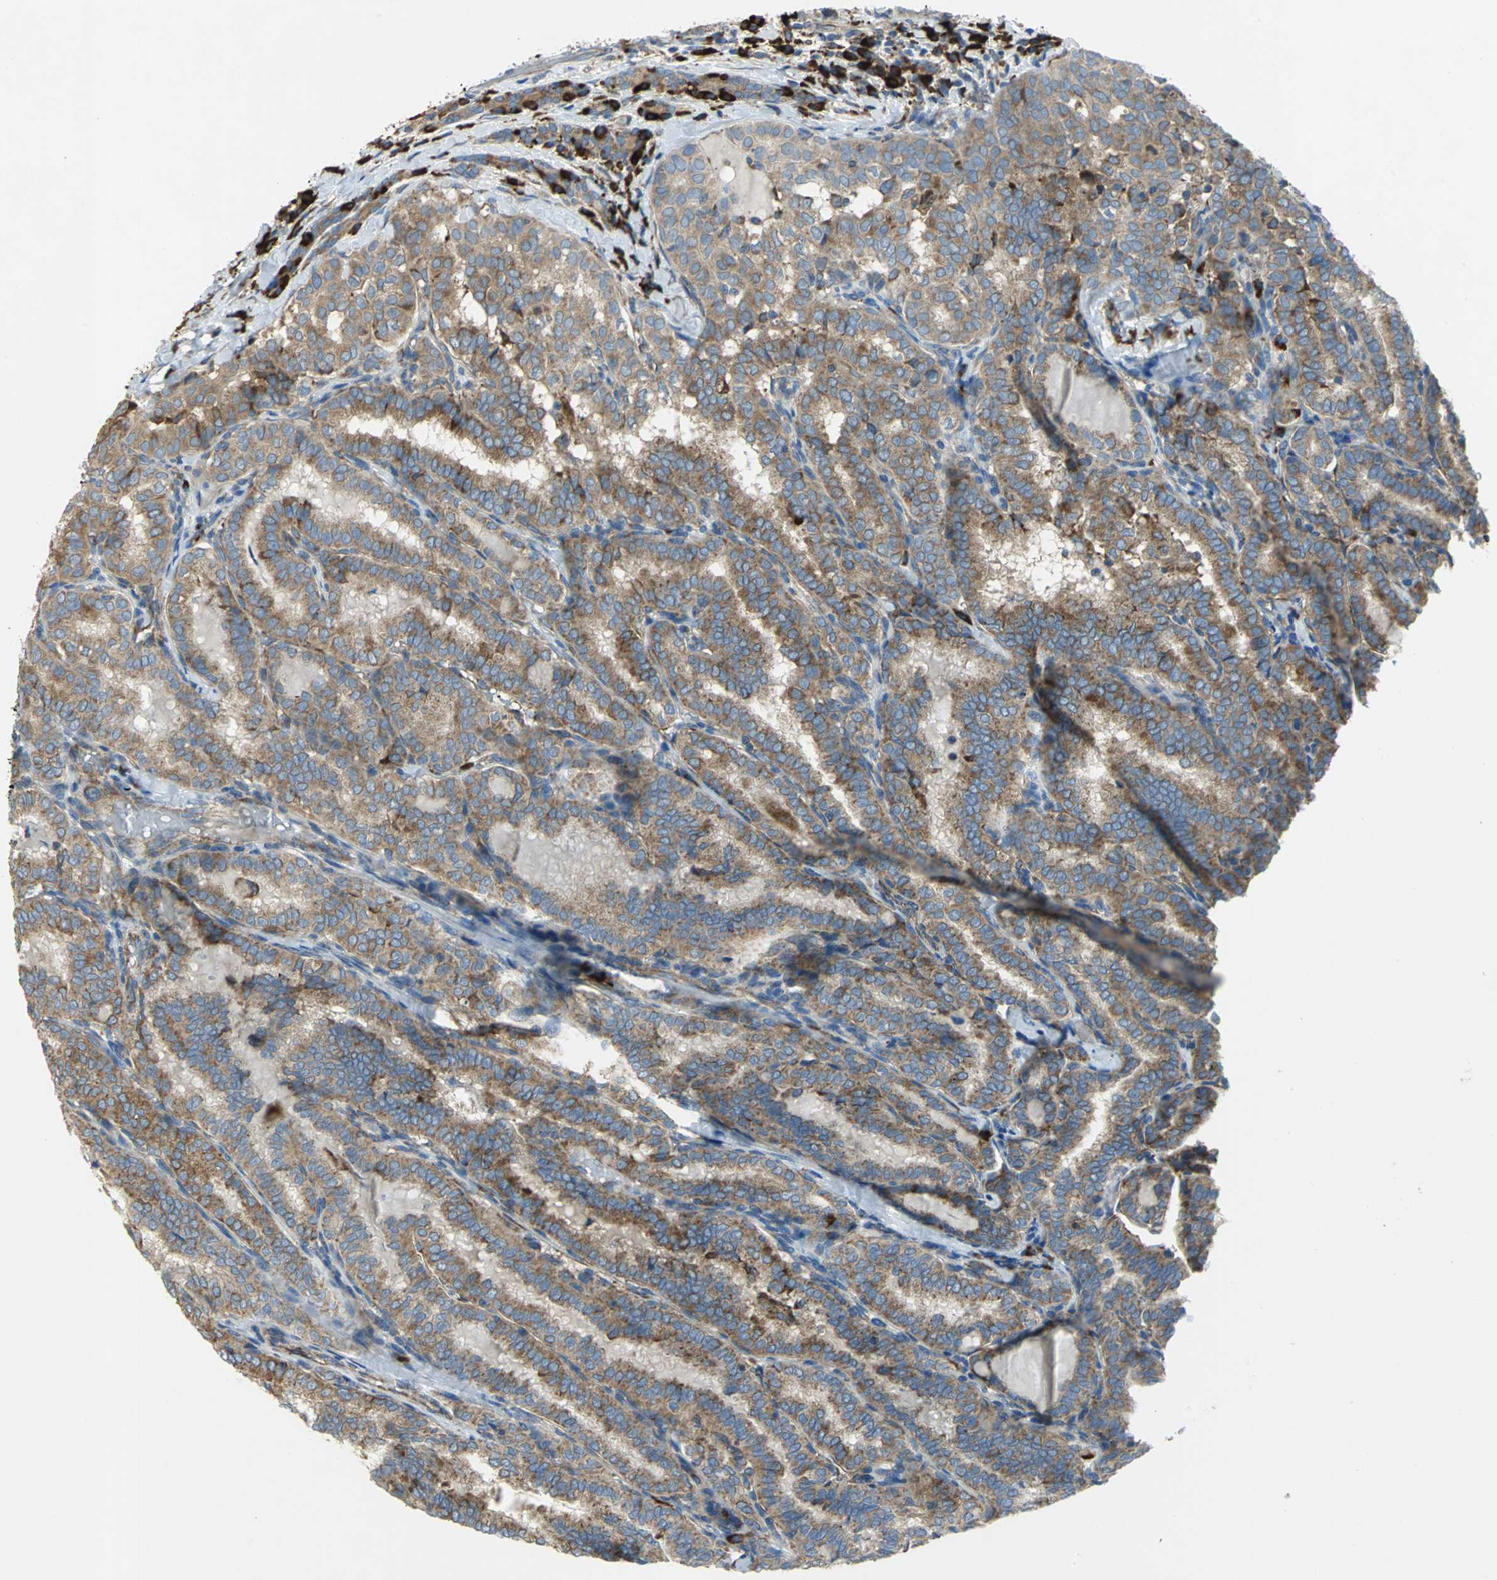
{"staining": {"intensity": "strong", "quantity": ">75%", "location": "cytoplasmic/membranous"}, "tissue": "thyroid cancer", "cell_type": "Tumor cells", "image_type": "cancer", "snomed": [{"axis": "morphology", "description": "Papillary adenocarcinoma, NOS"}, {"axis": "topography", "description": "Thyroid gland"}], "caption": "About >75% of tumor cells in human papillary adenocarcinoma (thyroid) display strong cytoplasmic/membranous protein positivity as visualized by brown immunohistochemical staining.", "gene": "TULP4", "patient": {"sex": "female", "age": 30}}